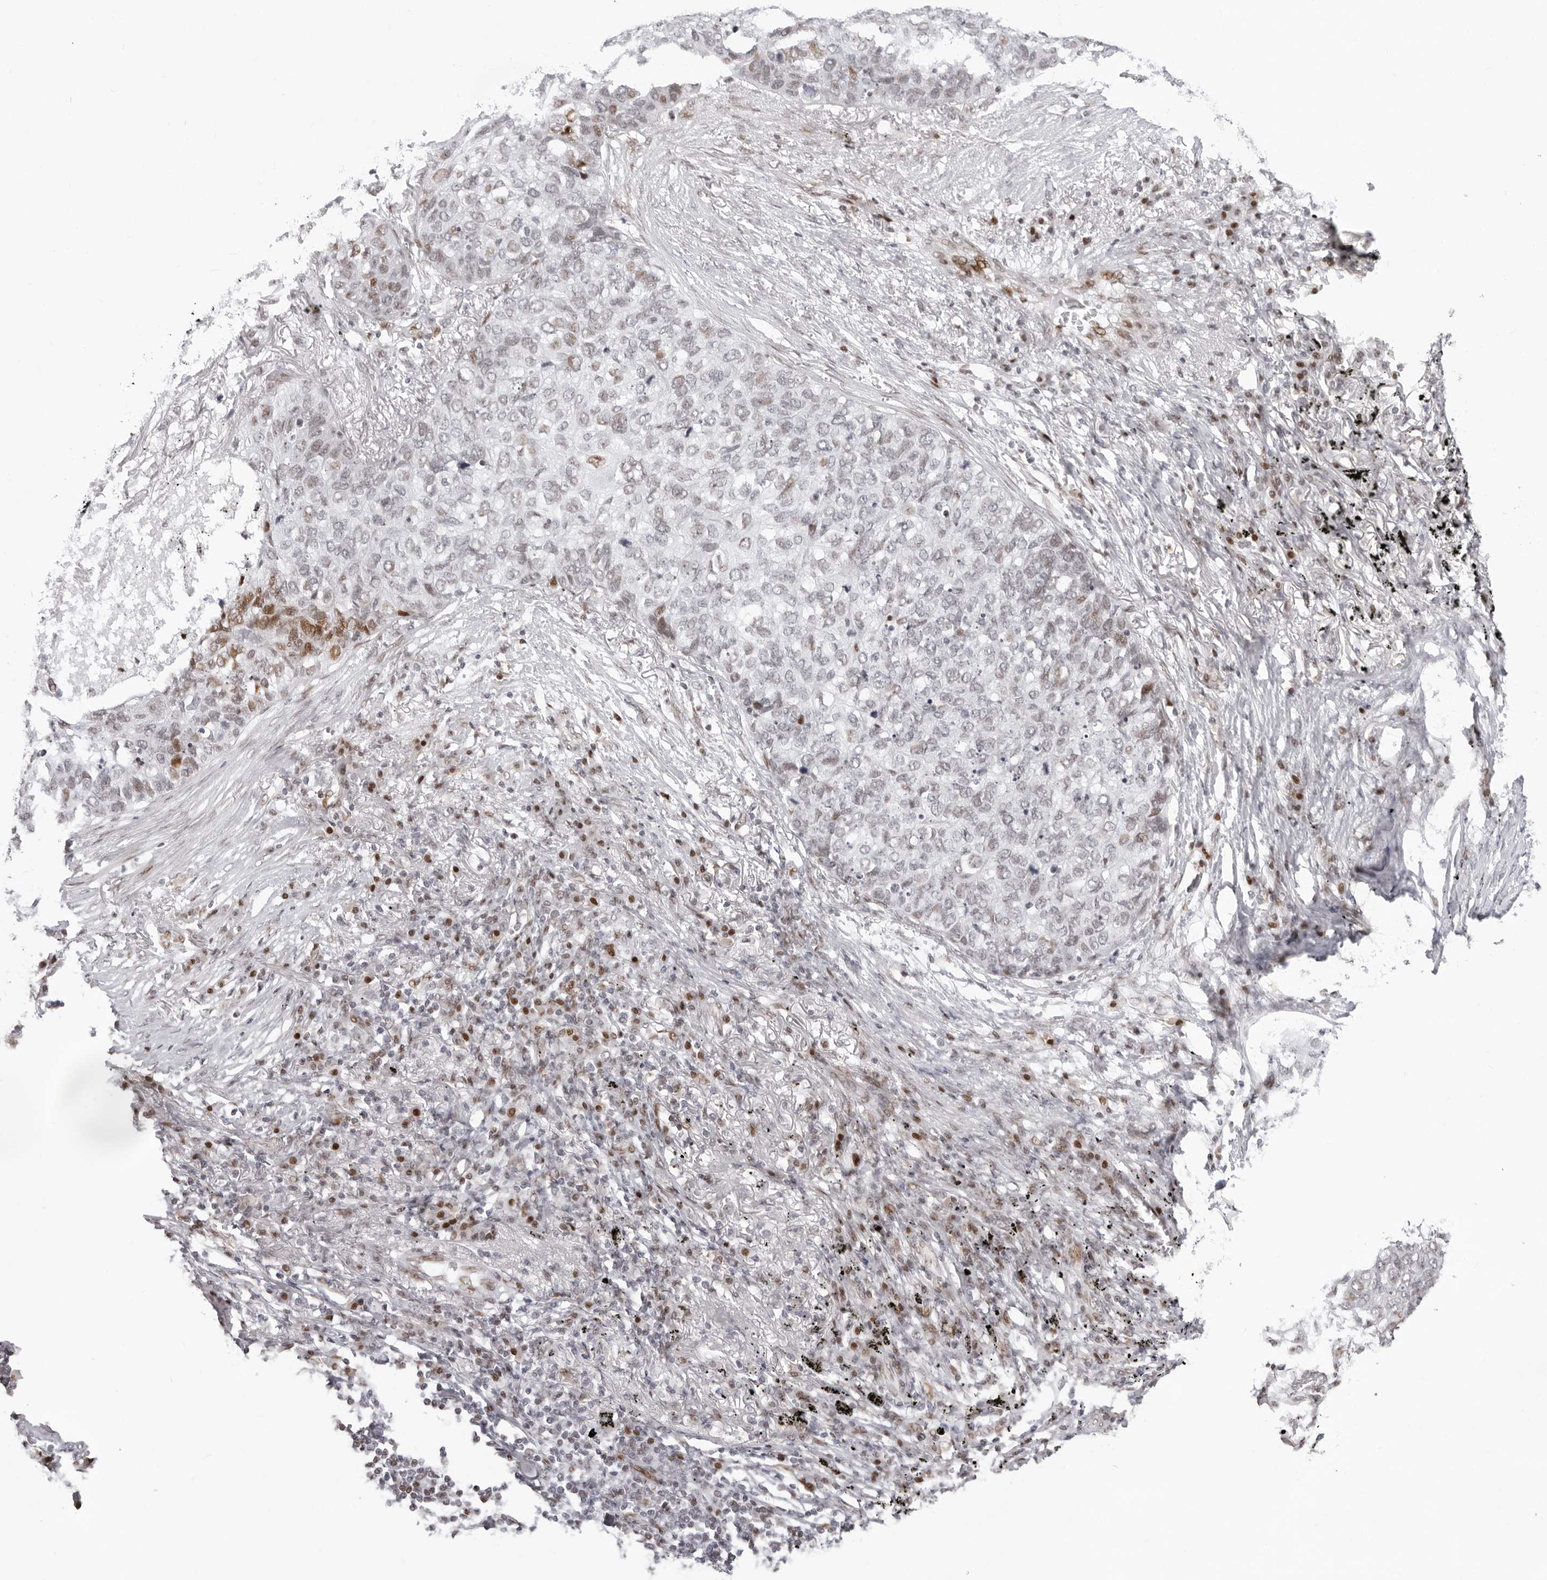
{"staining": {"intensity": "moderate", "quantity": "<25%", "location": "nuclear"}, "tissue": "lung cancer", "cell_type": "Tumor cells", "image_type": "cancer", "snomed": [{"axis": "morphology", "description": "Squamous cell carcinoma, NOS"}, {"axis": "topography", "description": "Lung"}], "caption": "Moderate nuclear staining is present in about <25% of tumor cells in lung cancer (squamous cell carcinoma).", "gene": "NTPCR", "patient": {"sex": "female", "age": 63}}